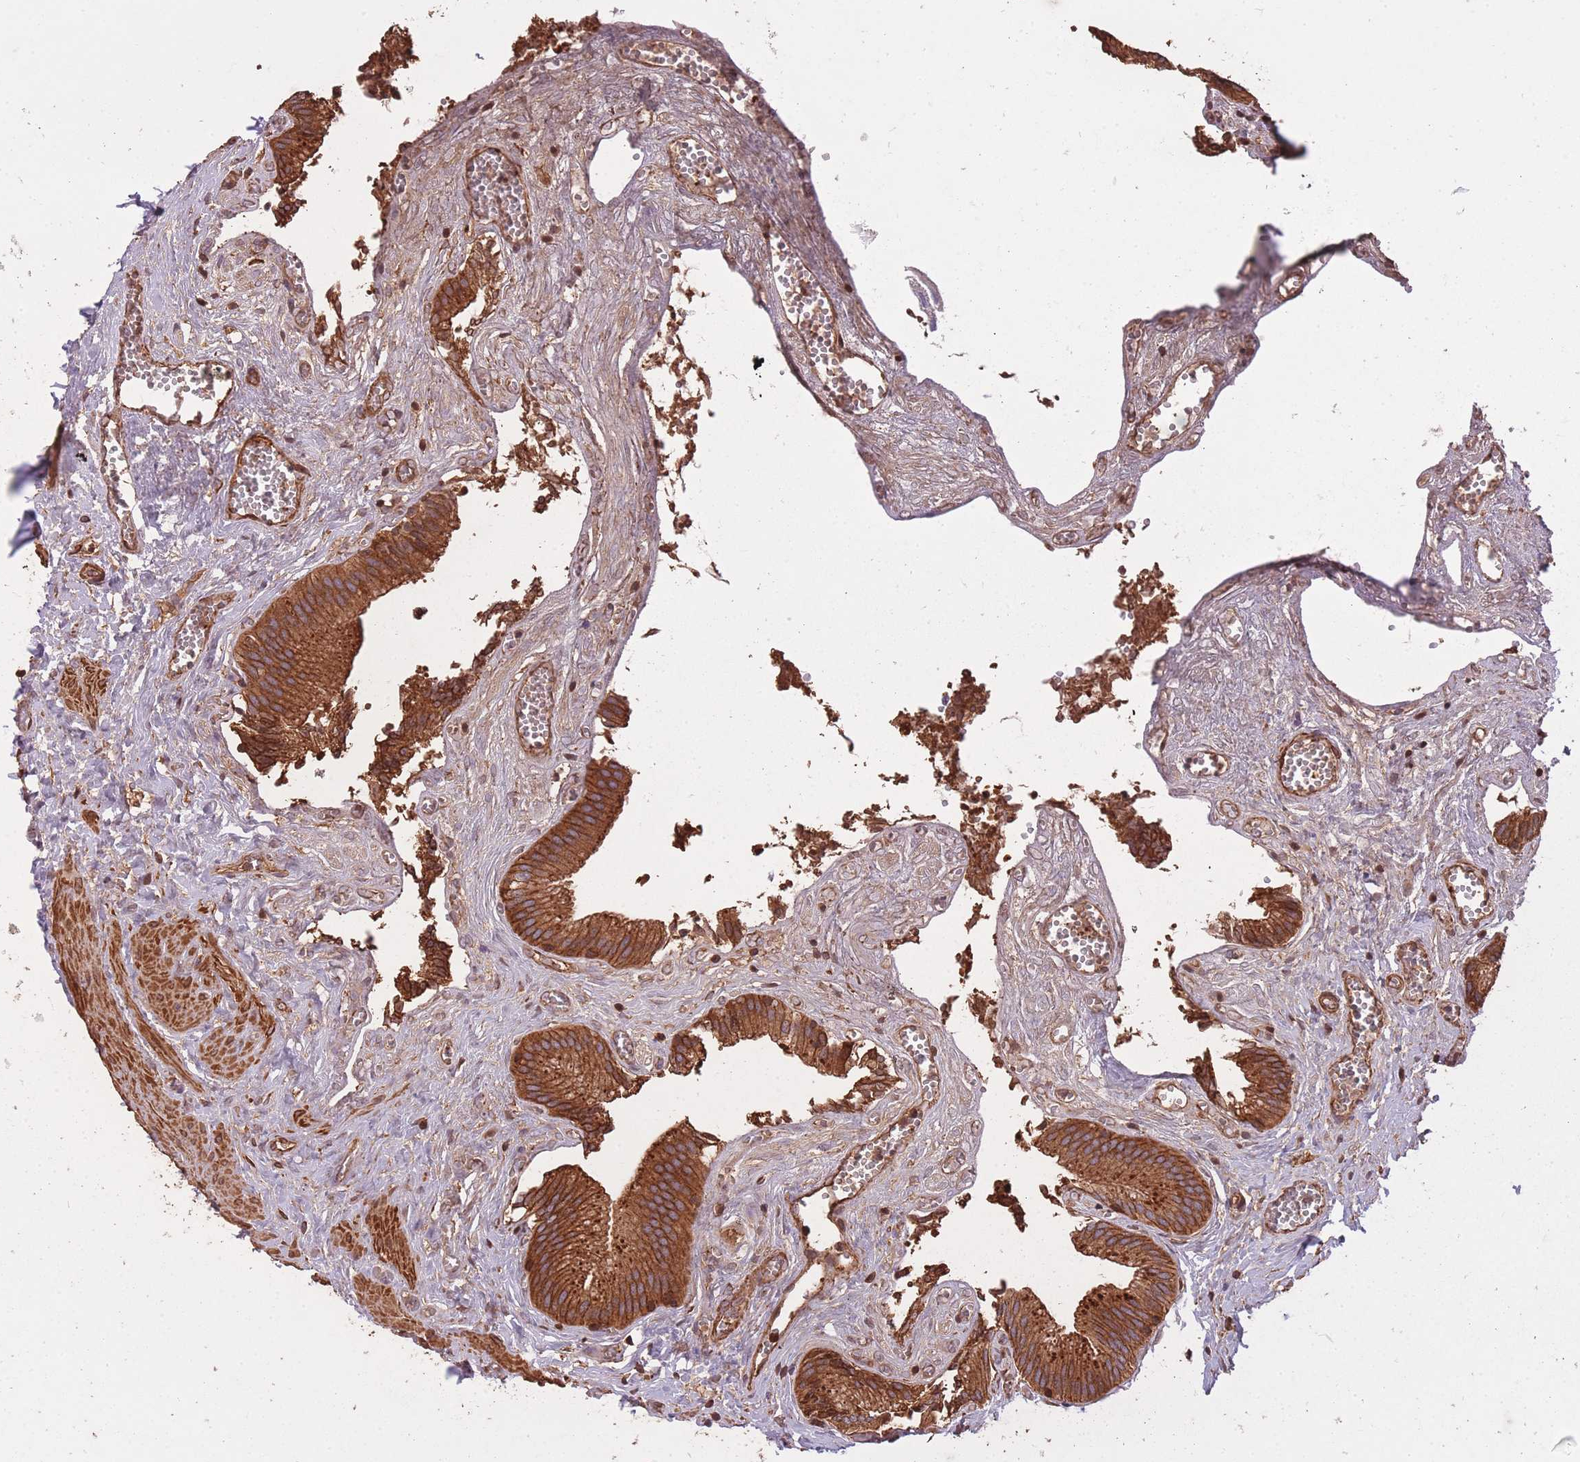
{"staining": {"intensity": "strong", "quantity": ">75%", "location": "cytoplasmic/membranous"}, "tissue": "gallbladder", "cell_type": "Glandular cells", "image_type": "normal", "snomed": [{"axis": "morphology", "description": "Normal tissue, NOS"}, {"axis": "topography", "description": "Gallbladder"}, {"axis": "topography", "description": "Peripheral nerve tissue"}], "caption": "Protein expression analysis of unremarkable human gallbladder reveals strong cytoplasmic/membranous positivity in approximately >75% of glandular cells. (IHC, brightfield microscopy, high magnification).", "gene": "ARMH3", "patient": {"sex": "male", "age": 17}}